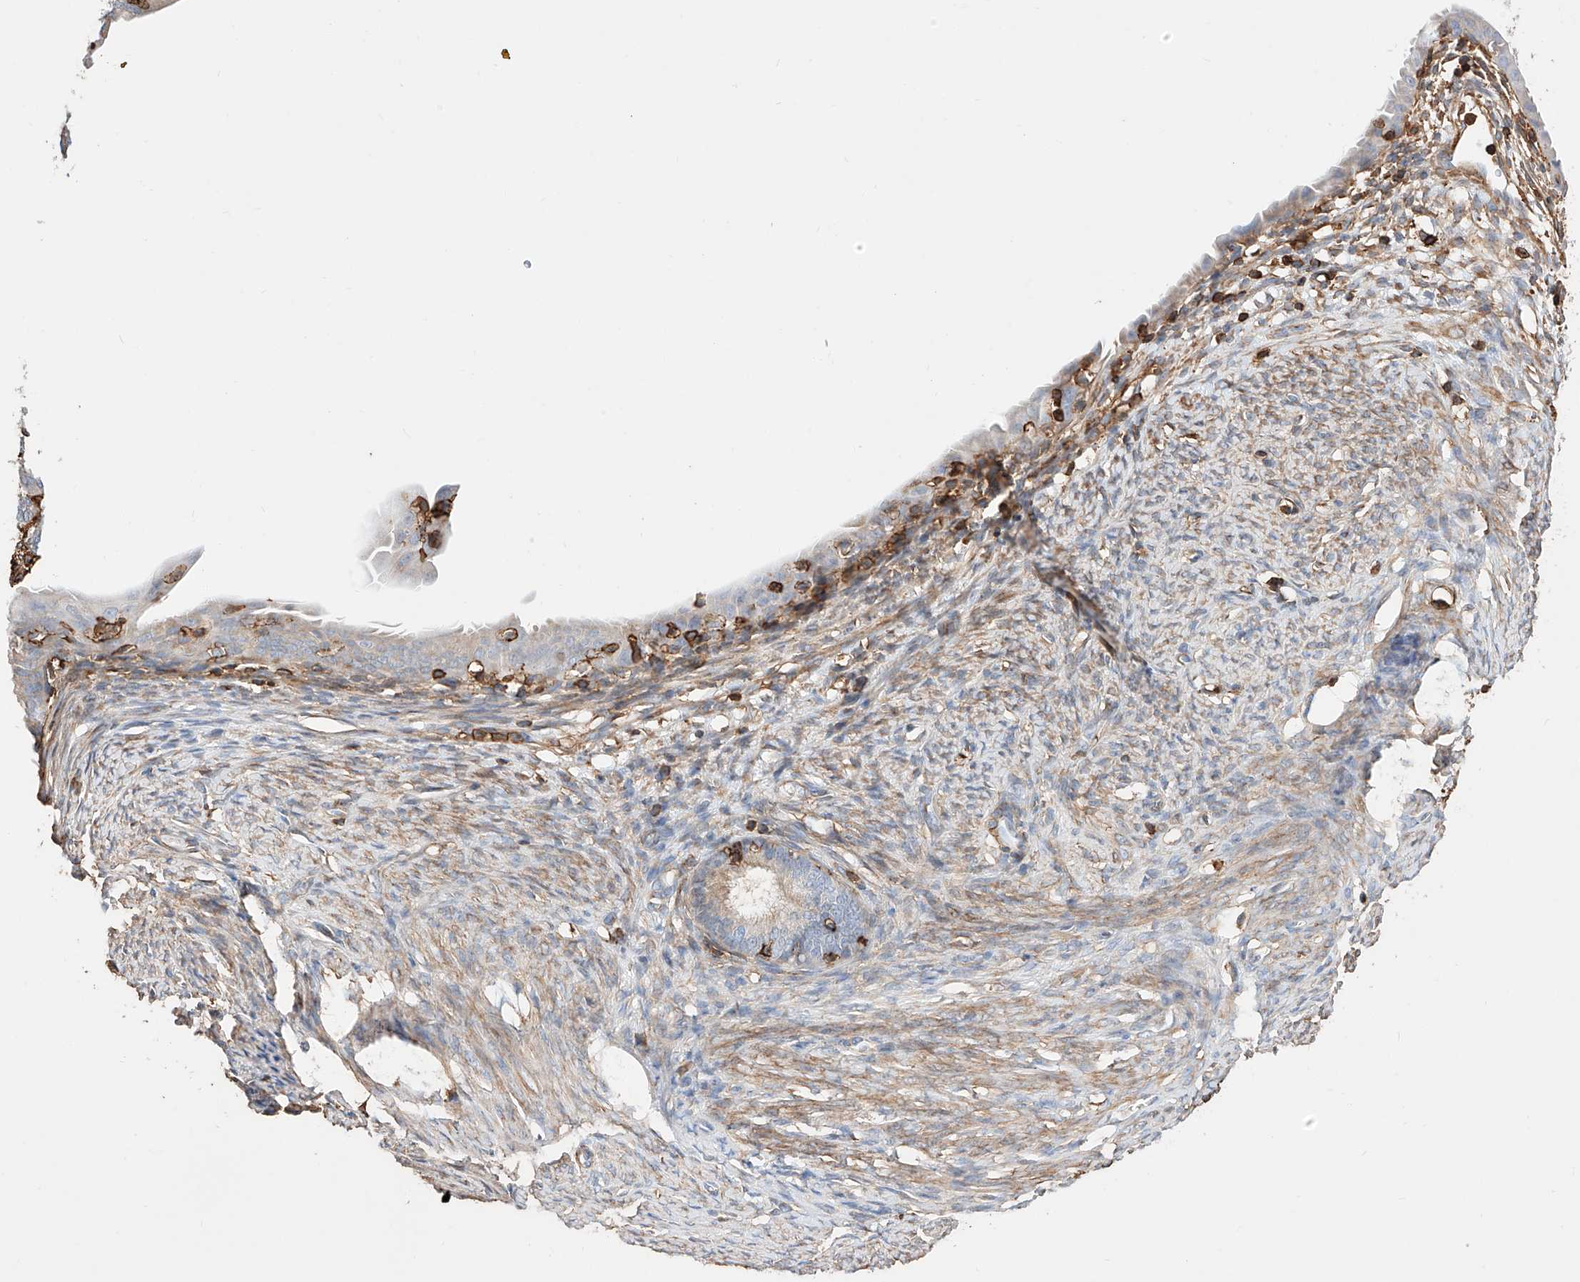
{"staining": {"intensity": "negative", "quantity": "none", "location": "none"}, "tissue": "endometrial cancer", "cell_type": "Tumor cells", "image_type": "cancer", "snomed": [{"axis": "morphology", "description": "Adenocarcinoma, NOS"}, {"axis": "topography", "description": "Endometrium"}], "caption": "Tumor cells are negative for protein expression in human adenocarcinoma (endometrial).", "gene": "WFS1", "patient": {"sex": "female", "age": 51}}